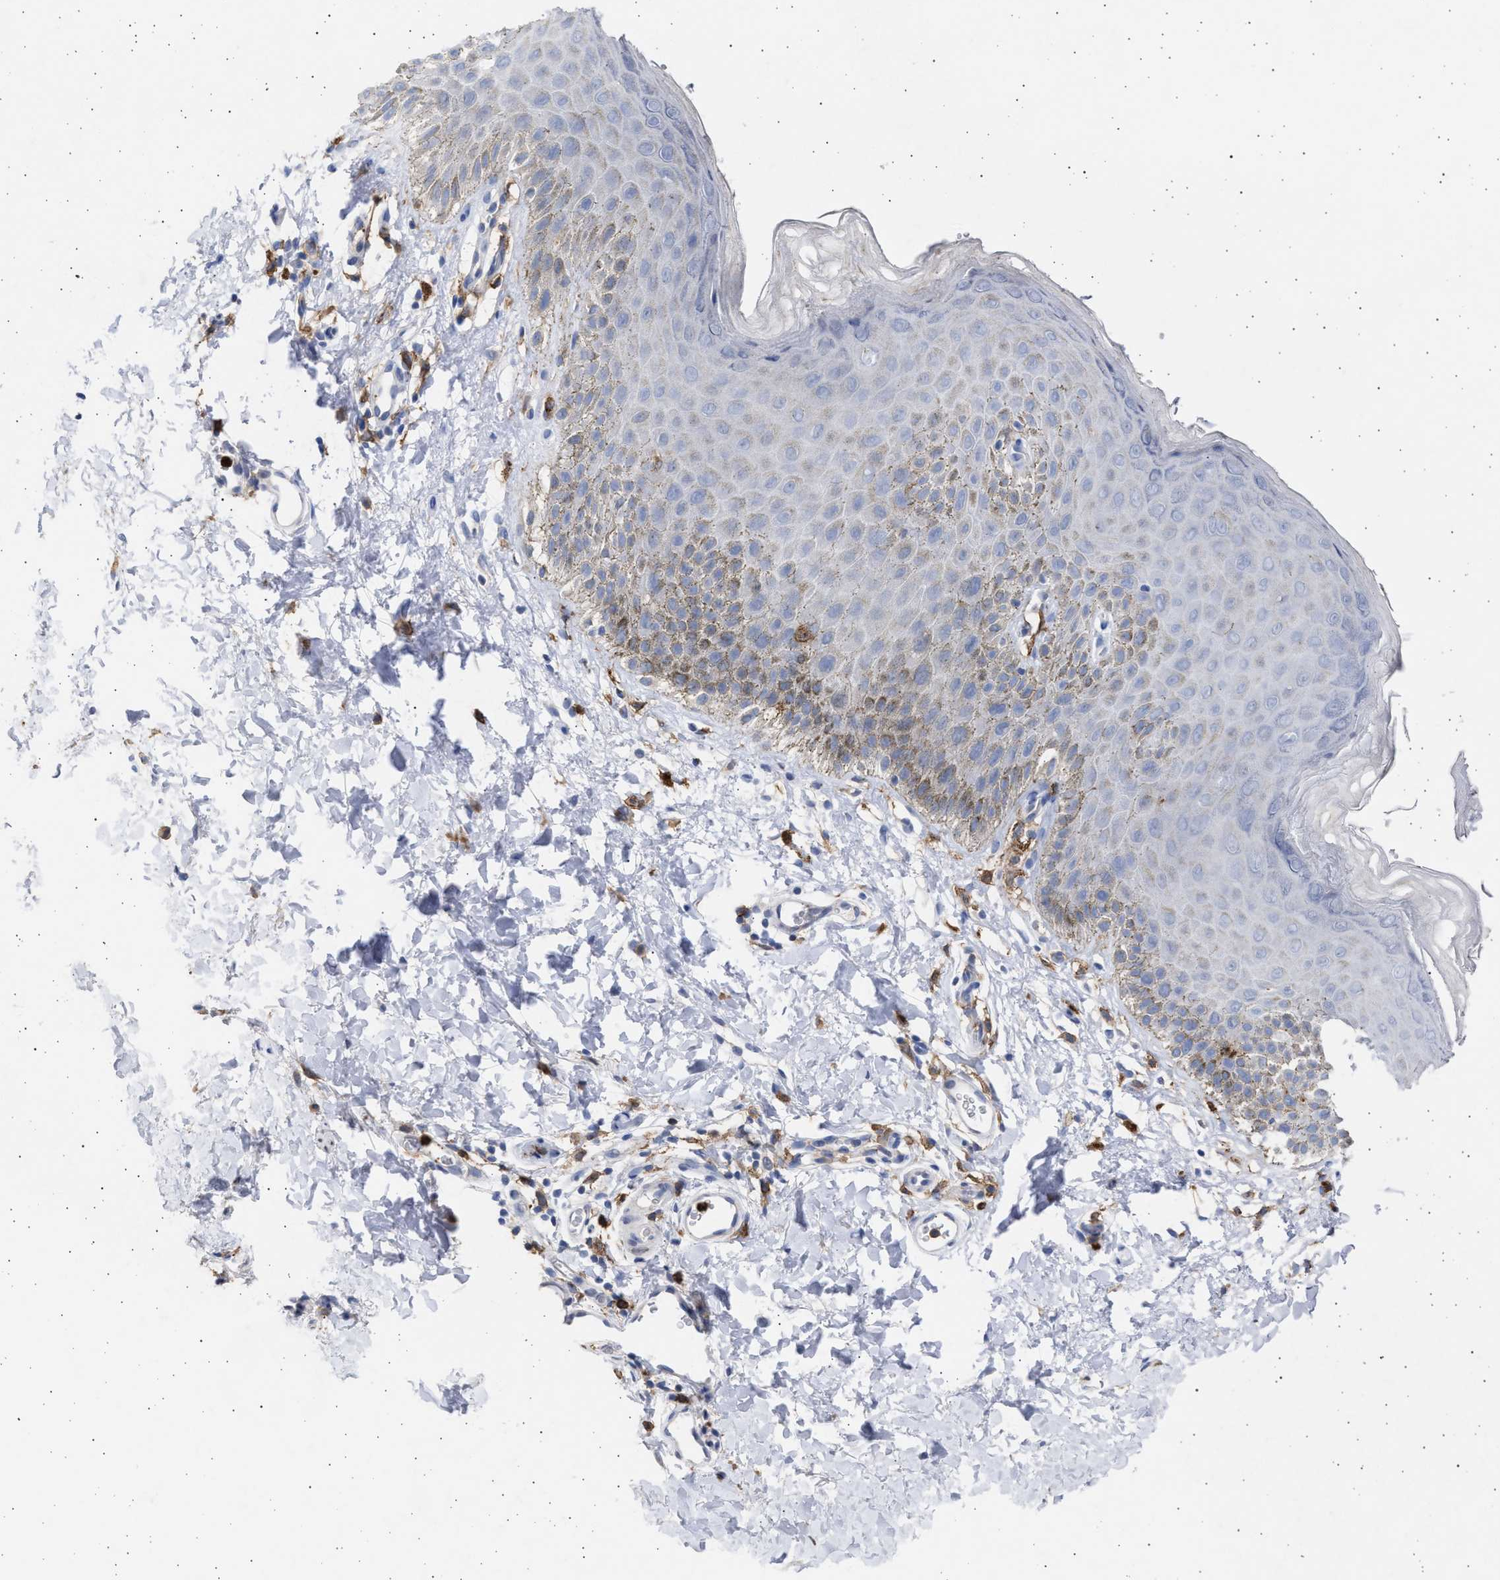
{"staining": {"intensity": "moderate", "quantity": "<25%", "location": "cytoplasmic/membranous"}, "tissue": "skin", "cell_type": "Epidermal cells", "image_type": "normal", "snomed": [{"axis": "morphology", "description": "Normal tissue, NOS"}, {"axis": "topography", "description": "Anal"}], "caption": "IHC (DAB) staining of benign human skin exhibits moderate cytoplasmic/membranous protein expression in approximately <25% of epidermal cells.", "gene": "FCER1A", "patient": {"sex": "male", "age": 44}}